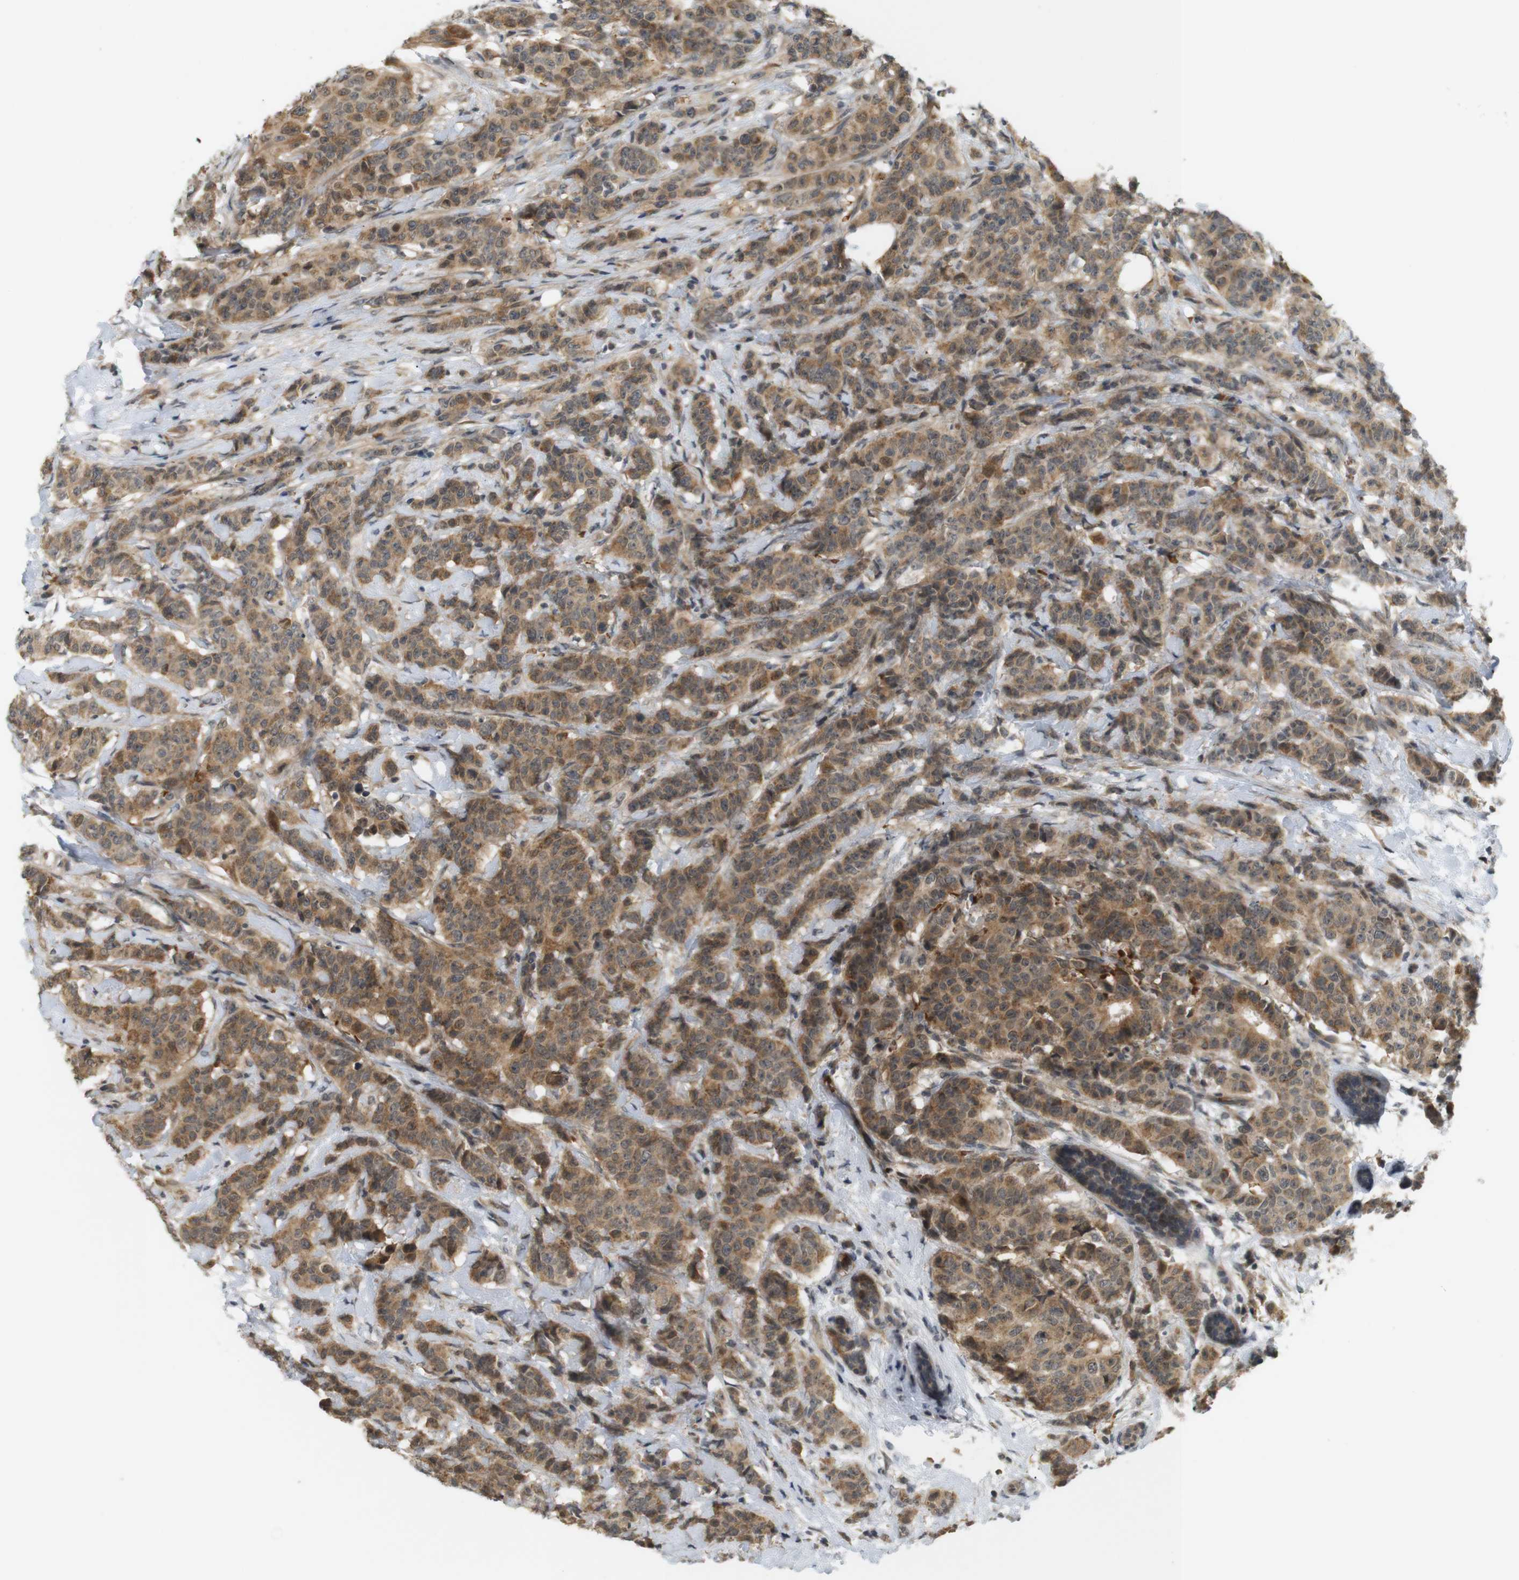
{"staining": {"intensity": "moderate", "quantity": ">75%", "location": "cytoplasmic/membranous"}, "tissue": "breast cancer", "cell_type": "Tumor cells", "image_type": "cancer", "snomed": [{"axis": "morphology", "description": "Normal tissue, NOS"}, {"axis": "morphology", "description": "Duct carcinoma"}, {"axis": "topography", "description": "Breast"}], "caption": "Protein staining displays moderate cytoplasmic/membranous expression in about >75% of tumor cells in breast invasive ductal carcinoma.", "gene": "SOCS6", "patient": {"sex": "female", "age": 40}}